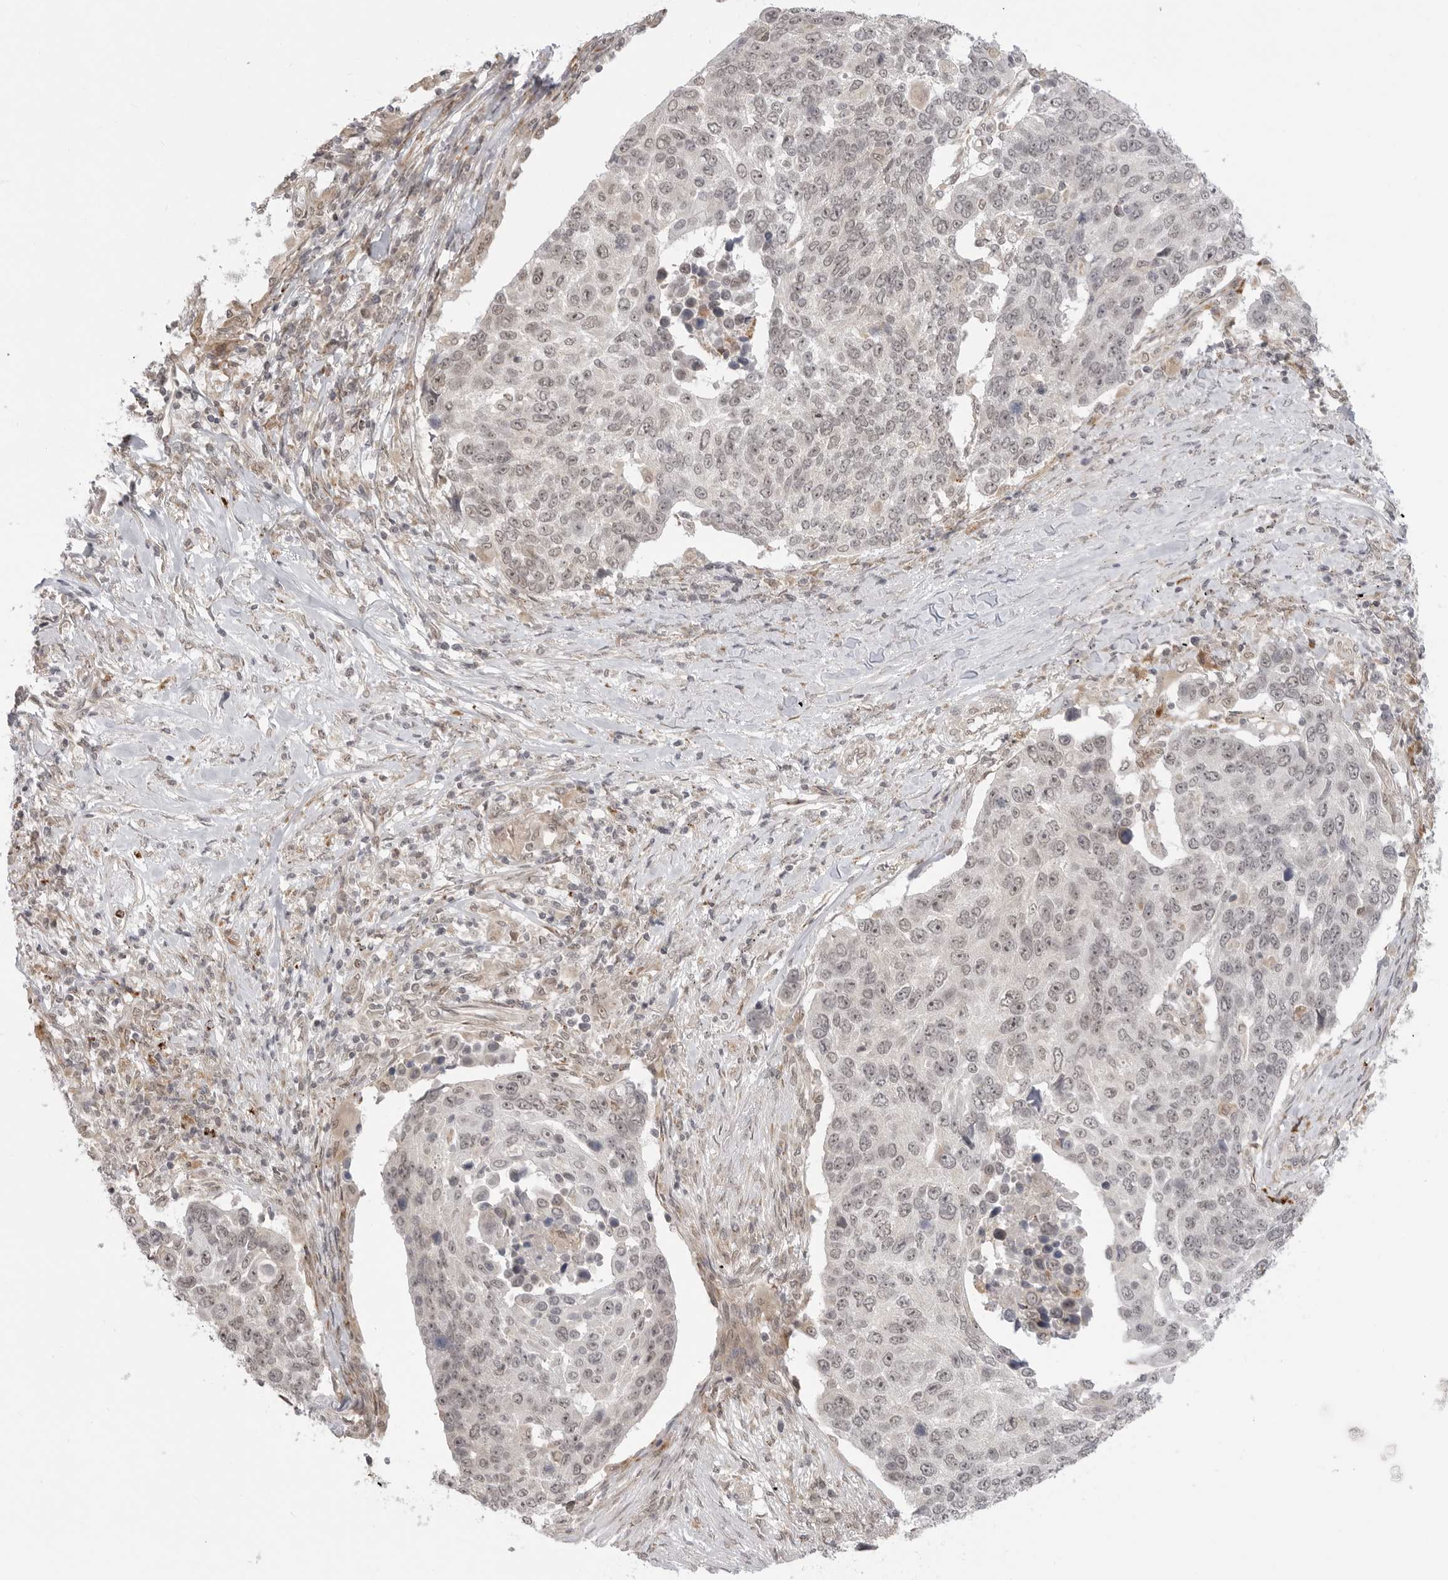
{"staining": {"intensity": "weak", "quantity": "25%-75%", "location": "nuclear"}, "tissue": "lung cancer", "cell_type": "Tumor cells", "image_type": "cancer", "snomed": [{"axis": "morphology", "description": "Squamous cell carcinoma, NOS"}, {"axis": "topography", "description": "Lung"}], "caption": "A brown stain shows weak nuclear positivity of a protein in human lung cancer tumor cells.", "gene": "KALRN", "patient": {"sex": "male", "age": 66}}